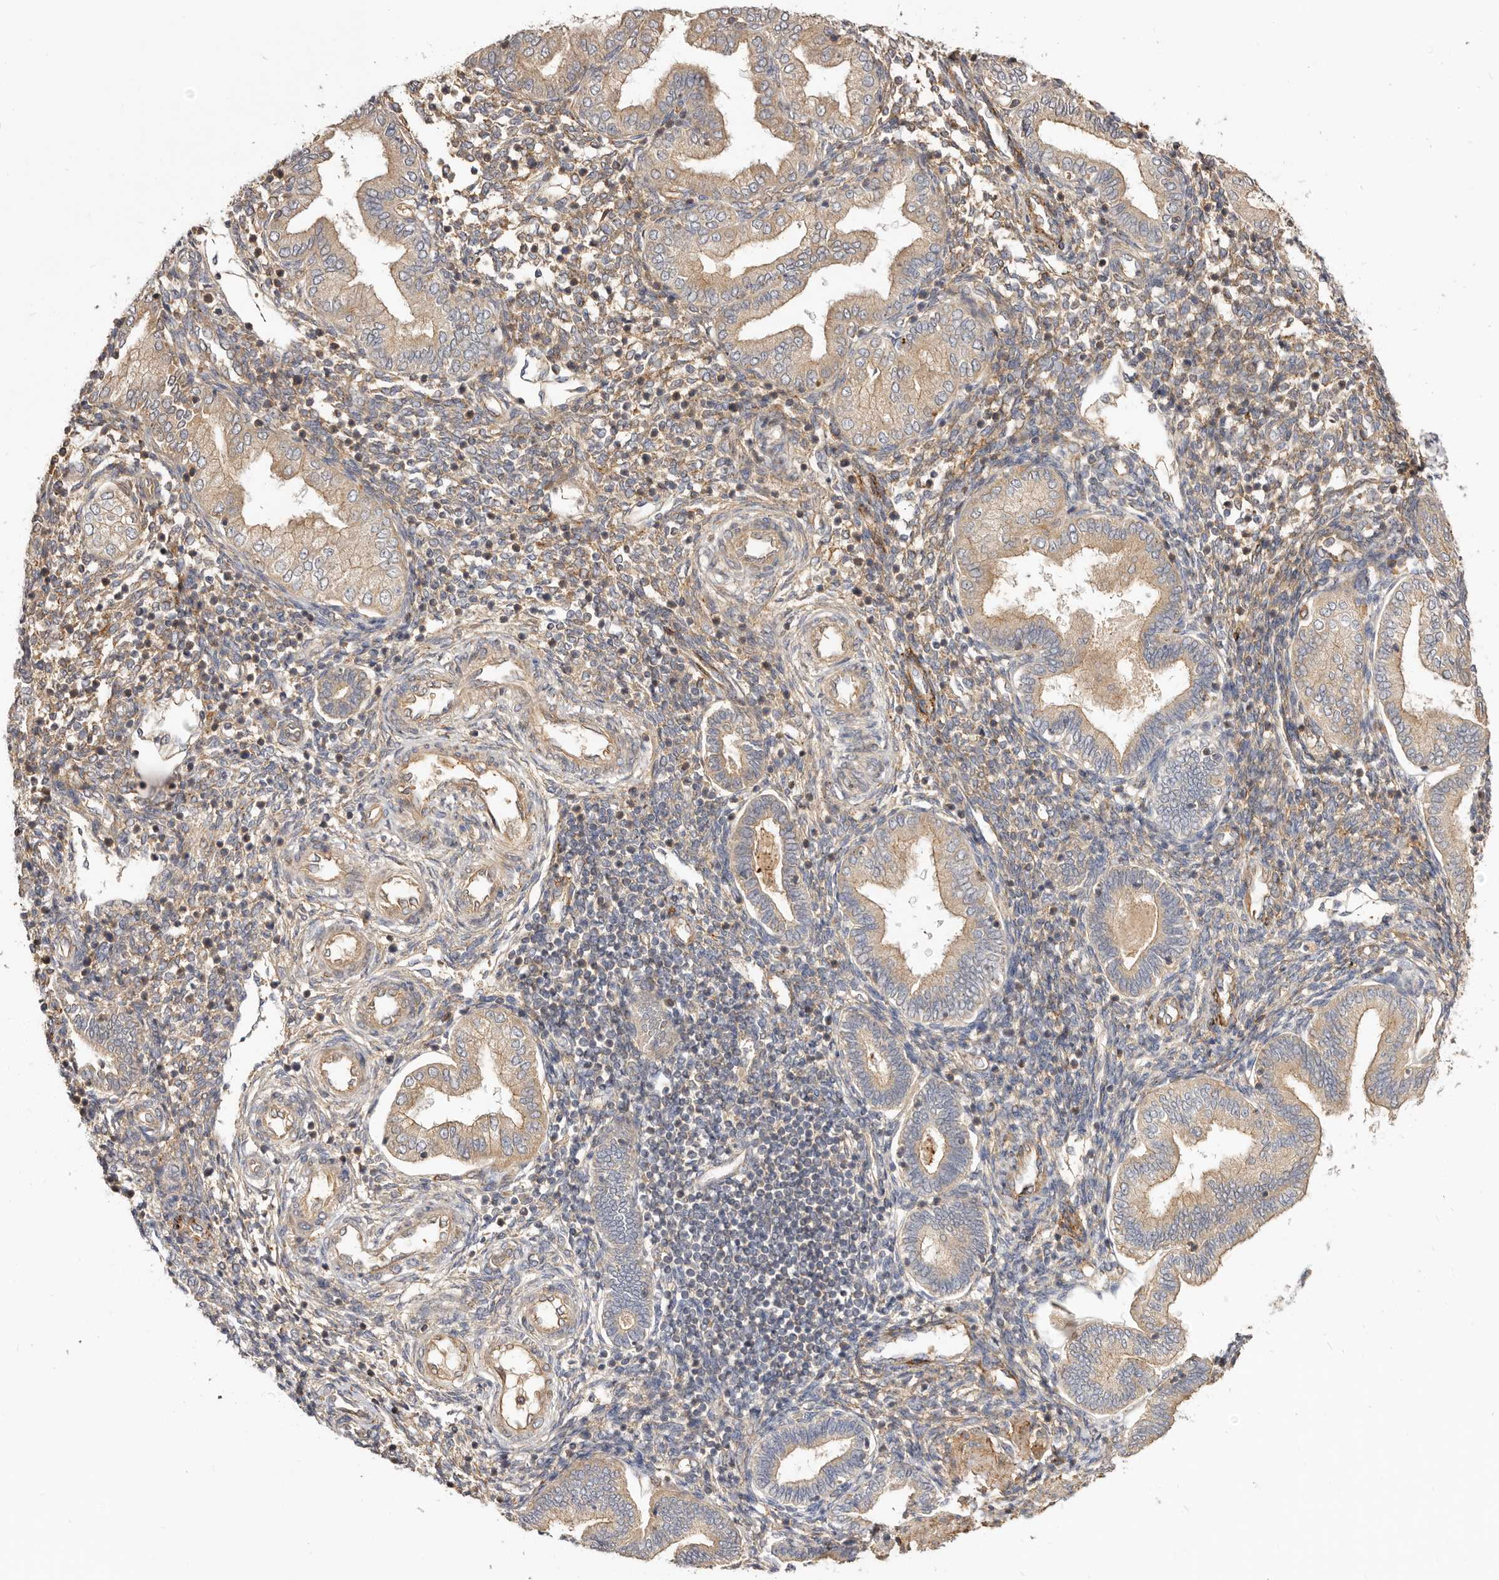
{"staining": {"intensity": "weak", "quantity": "25%-75%", "location": "cytoplasmic/membranous"}, "tissue": "endometrium", "cell_type": "Cells in endometrial stroma", "image_type": "normal", "snomed": [{"axis": "morphology", "description": "Normal tissue, NOS"}, {"axis": "topography", "description": "Endometrium"}], "caption": "Immunohistochemical staining of benign endometrium exhibits 25%-75% levels of weak cytoplasmic/membranous protein expression in about 25%-75% of cells in endometrial stroma. (Stains: DAB (3,3'-diaminobenzidine) in brown, nuclei in blue, Microscopy: brightfield microscopy at high magnification).", "gene": "ADAMTS9", "patient": {"sex": "female", "age": 53}}